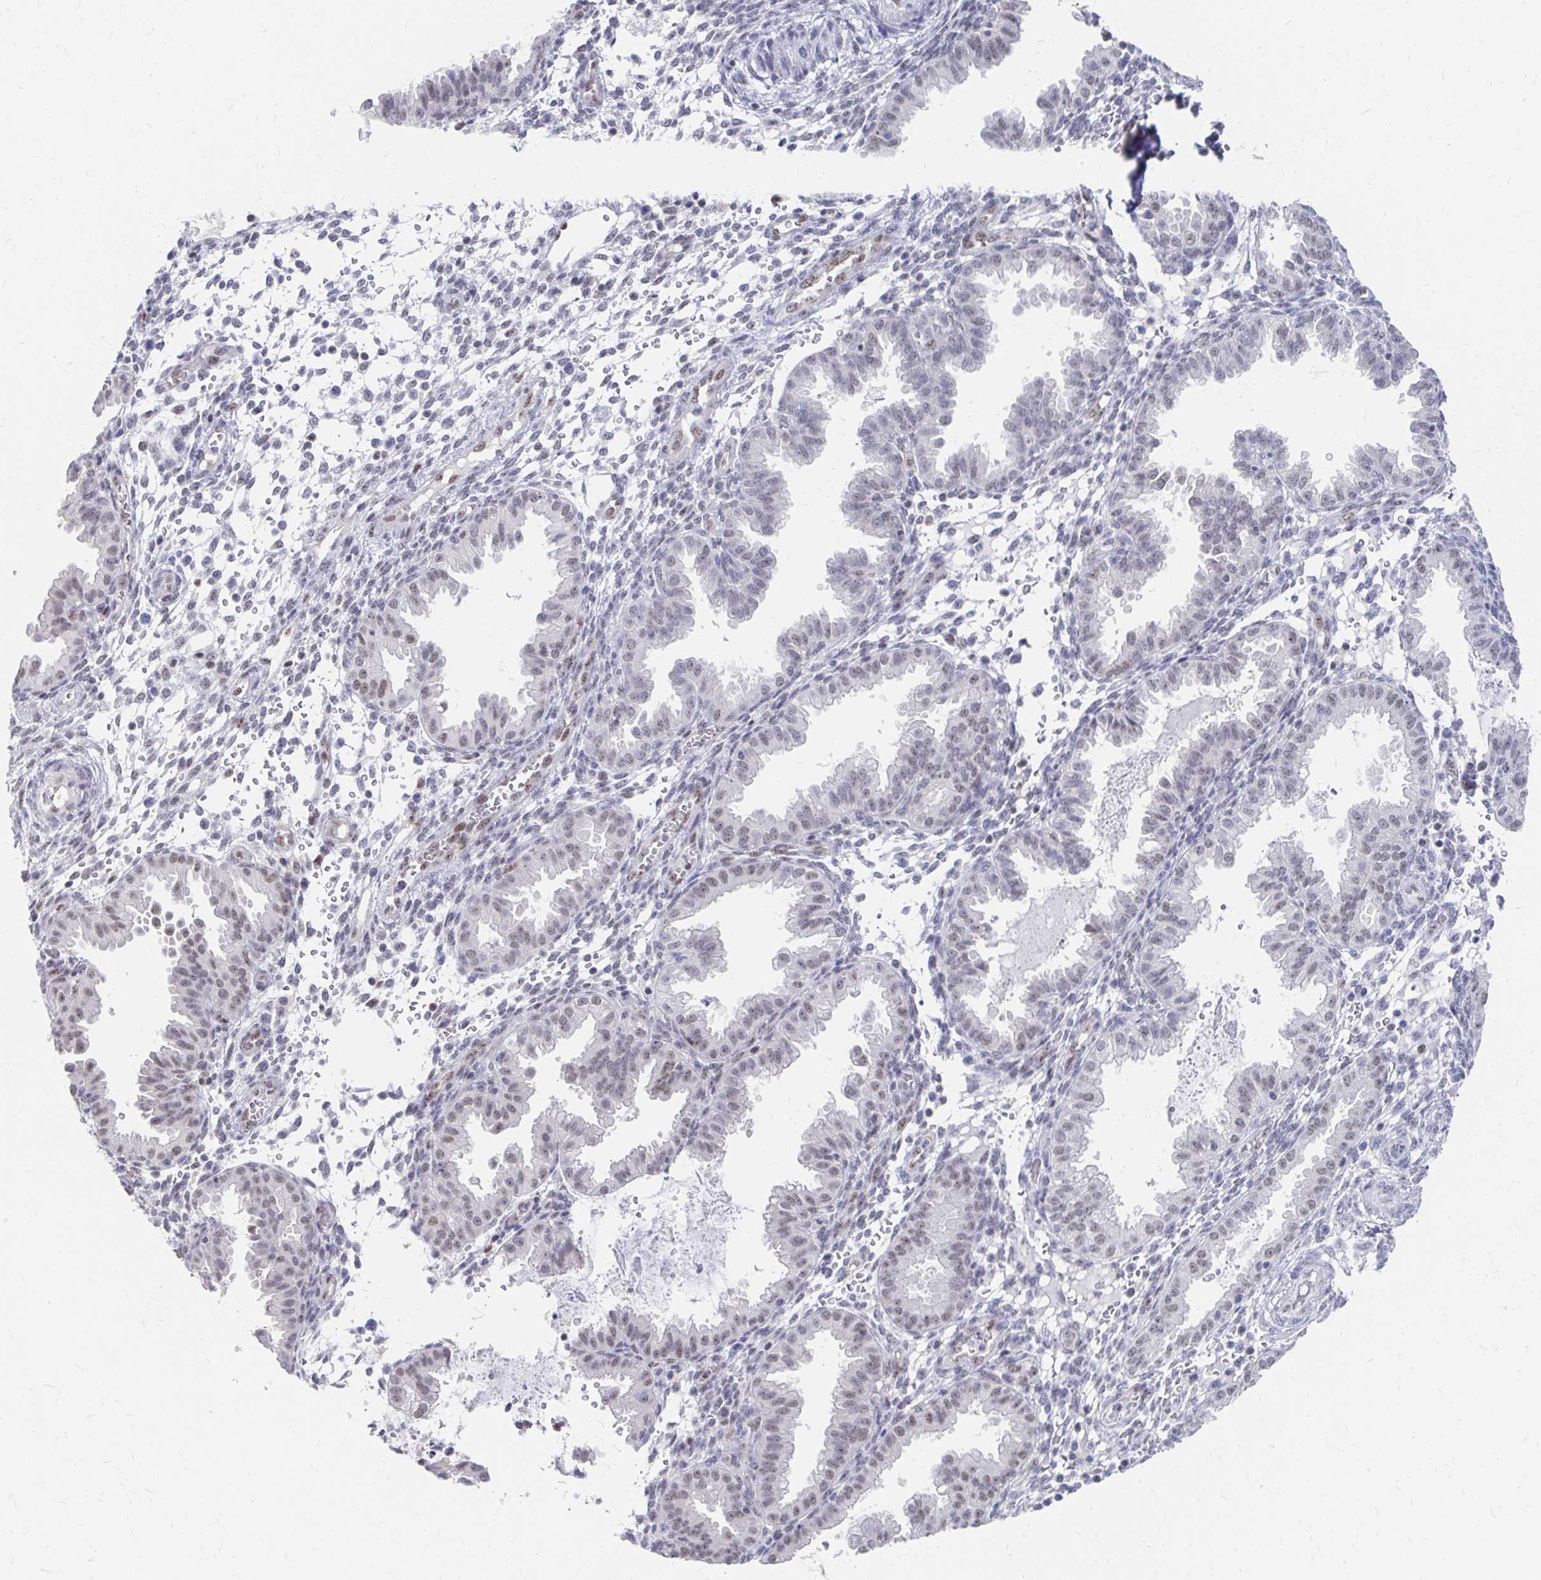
{"staining": {"intensity": "moderate", "quantity": "<25%", "location": "nuclear"}, "tissue": "endometrium", "cell_type": "Cells in endometrial stroma", "image_type": "normal", "snomed": [{"axis": "morphology", "description": "Normal tissue, NOS"}, {"axis": "topography", "description": "Endometrium"}], "caption": "High-magnification brightfield microscopy of unremarkable endometrium stained with DAB (brown) and counterstained with hematoxylin (blue). cells in endometrial stroma exhibit moderate nuclear staining is identified in approximately<25% of cells.", "gene": "CLIC3", "patient": {"sex": "female", "age": 33}}